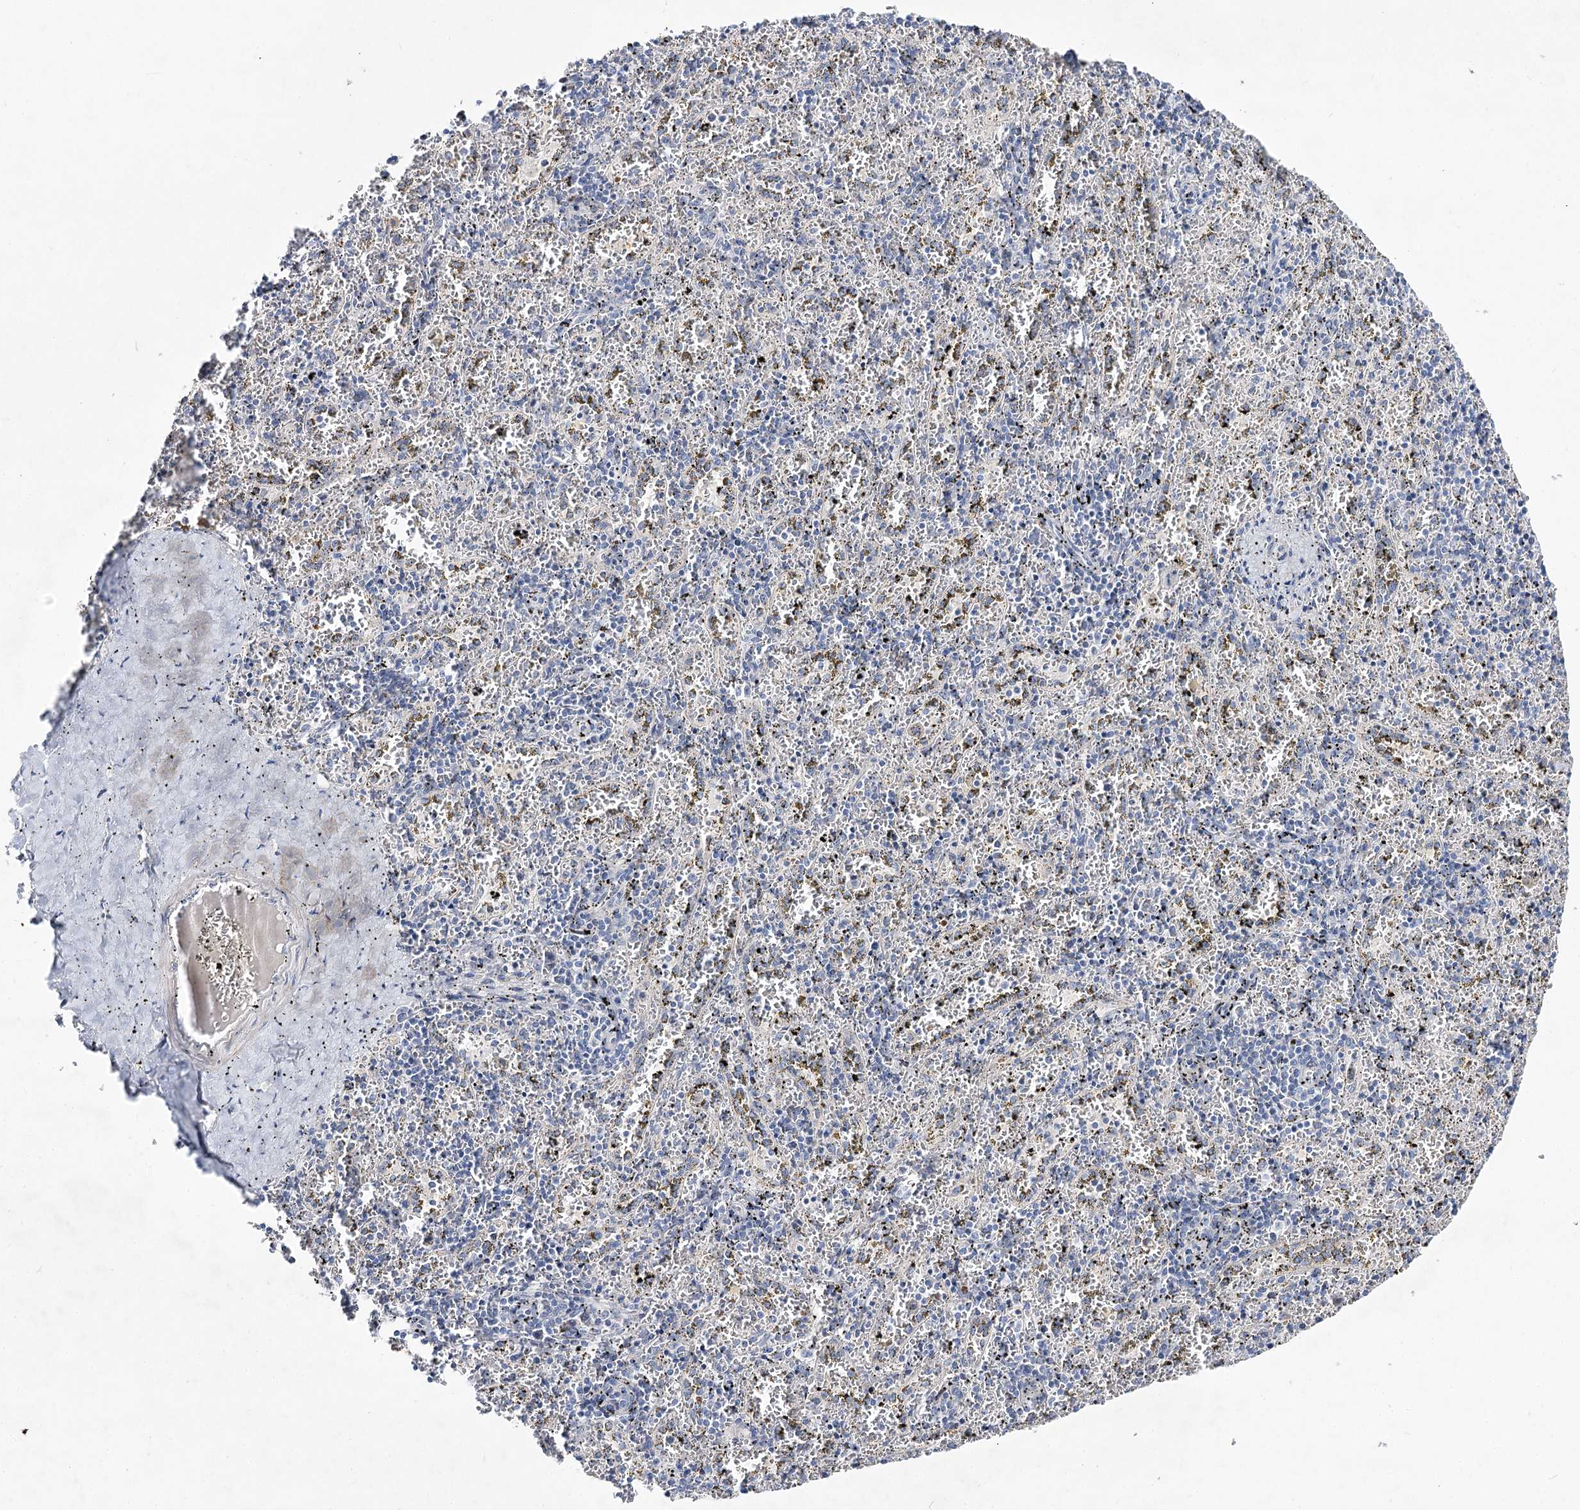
{"staining": {"intensity": "negative", "quantity": "none", "location": "none"}, "tissue": "spleen", "cell_type": "Cells in red pulp", "image_type": "normal", "snomed": [{"axis": "morphology", "description": "Normal tissue, NOS"}, {"axis": "topography", "description": "Spleen"}], "caption": "Immunohistochemistry (IHC) of benign spleen displays no staining in cells in red pulp. (DAB immunohistochemistry visualized using brightfield microscopy, high magnification).", "gene": "LRRC14B", "patient": {"sex": "male", "age": 11}}